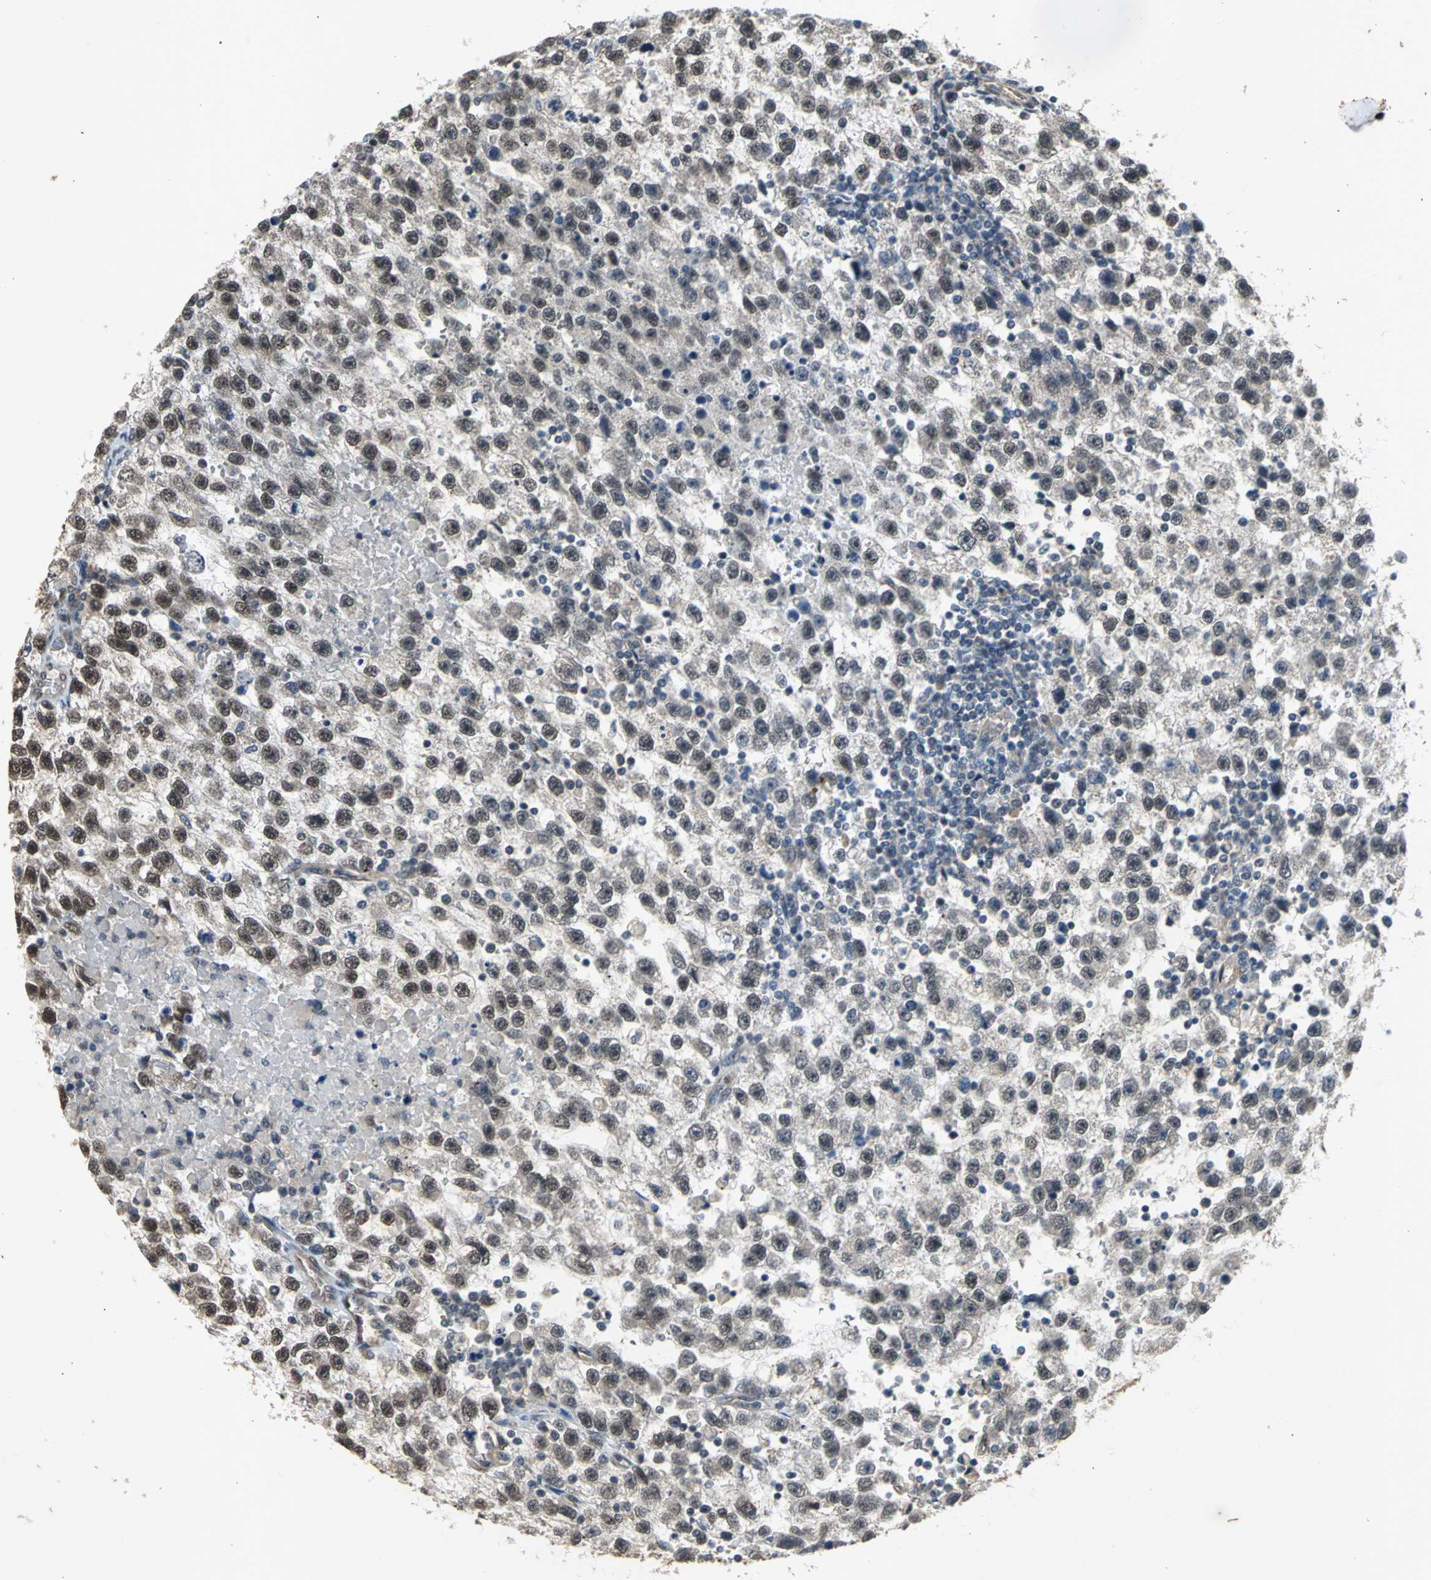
{"staining": {"intensity": "moderate", "quantity": "25%-75%", "location": "nuclear"}, "tissue": "testis cancer", "cell_type": "Tumor cells", "image_type": "cancer", "snomed": [{"axis": "morphology", "description": "Seminoma, NOS"}, {"axis": "topography", "description": "Testis"}], "caption": "A histopathology image of human testis seminoma stained for a protein exhibits moderate nuclear brown staining in tumor cells. Nuclei are stained in blue.", "gene": "NOTCH3", "patient": {"sex": "male", "age": 33}}